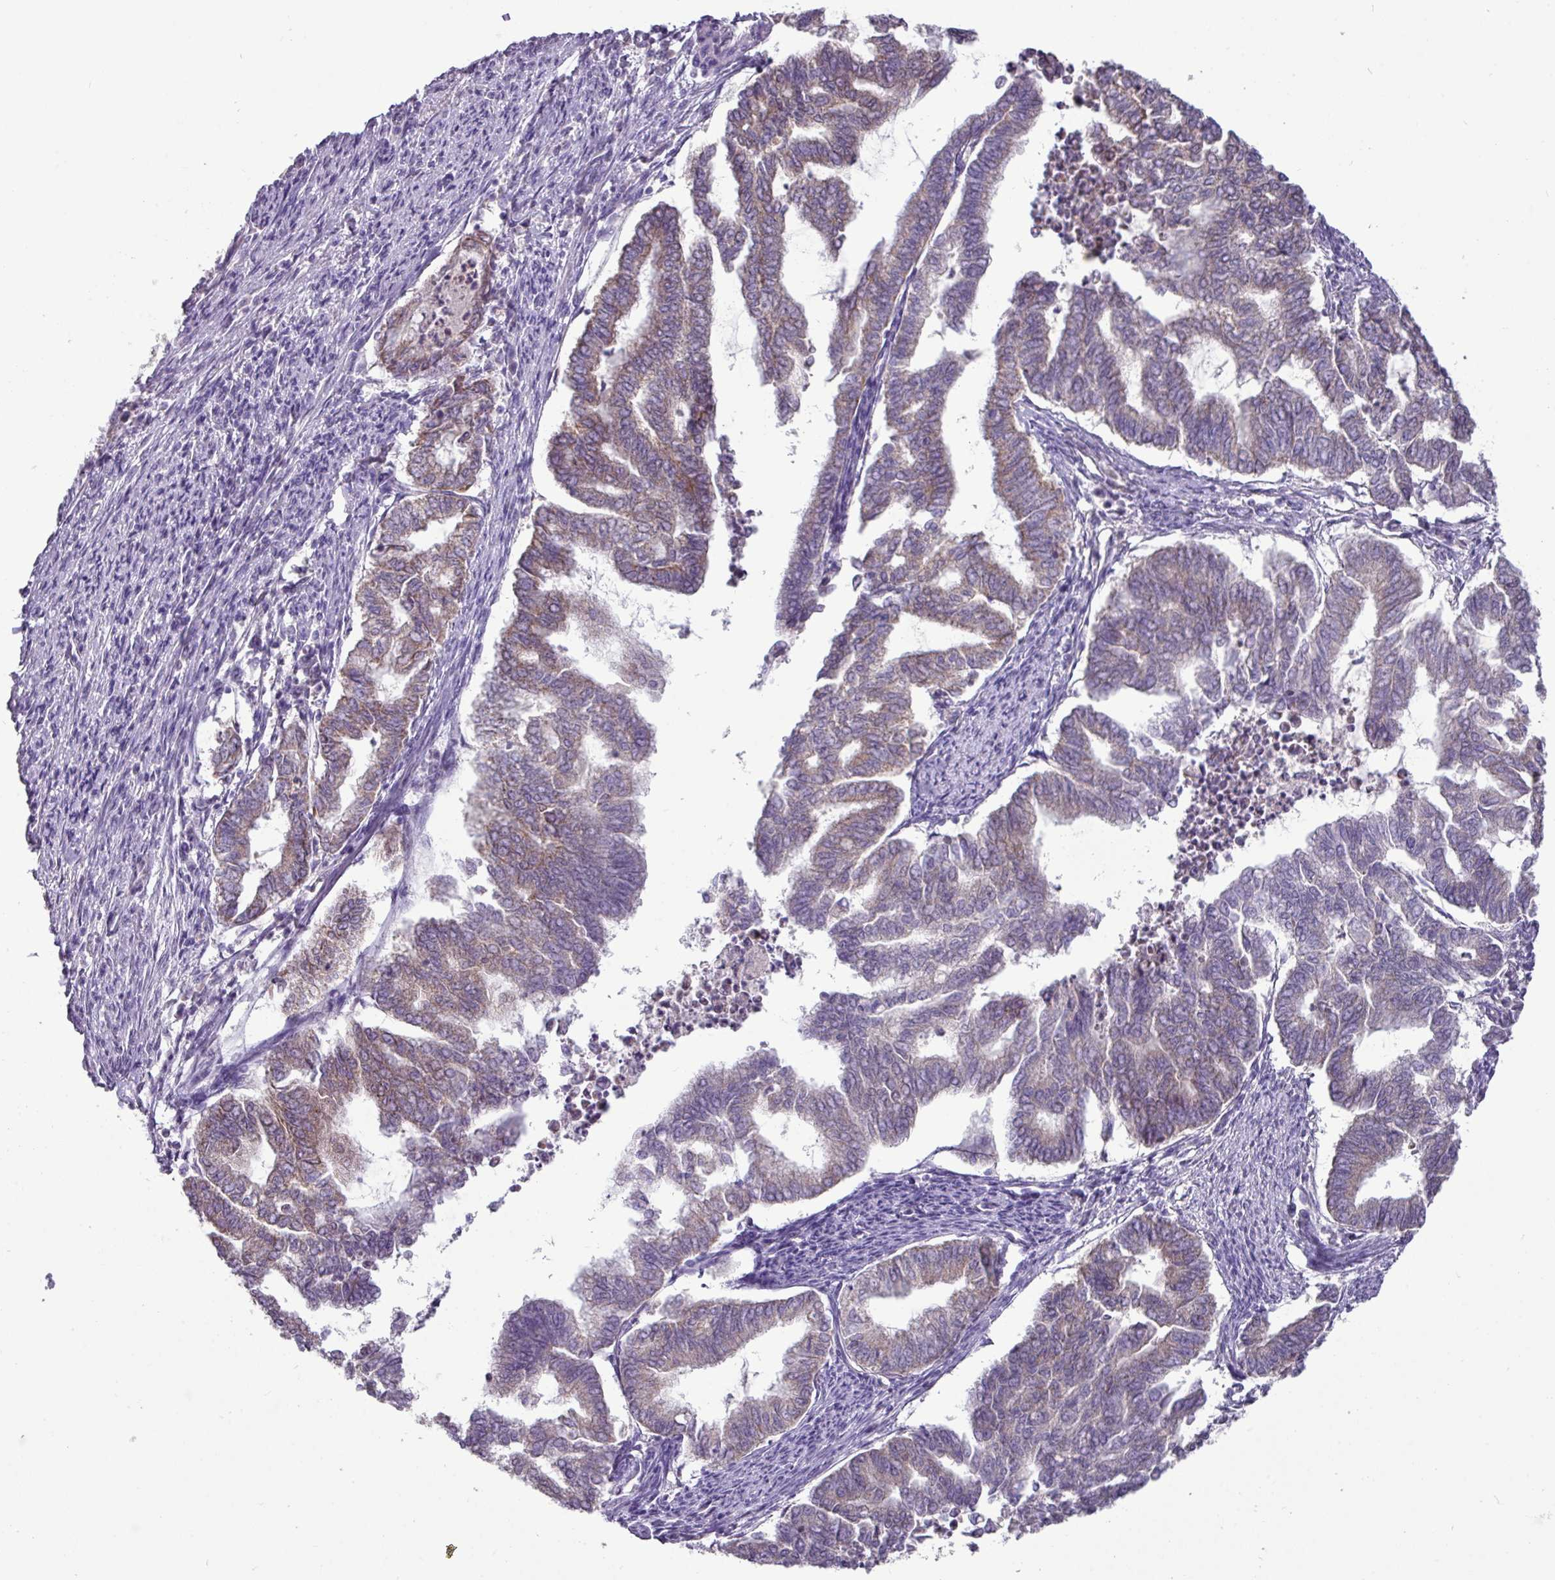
{"staining": {"intensity": "weak", "quantity": "25%-75%", "location": "cytoplasmic/membranous"}, "tissue": "endometrial cancer", "cell_type": "Tumor cells", "image_type": "cancer", "snomed": [{"axis": "morphology", "description": "Adenocarcinoma, NOS"}, {"axis": "topography", "description": "Endometrium"}], "caption": "Immunohistochemical staining of human endometrial adenocarcinoma demonstrates low levels of weak cytoplasmic/membranous protein positivity in approximately 25%-75% of tumor cells.", "gene": "TRAPPC1", "patient": {"sex": "female", "age": 79}}